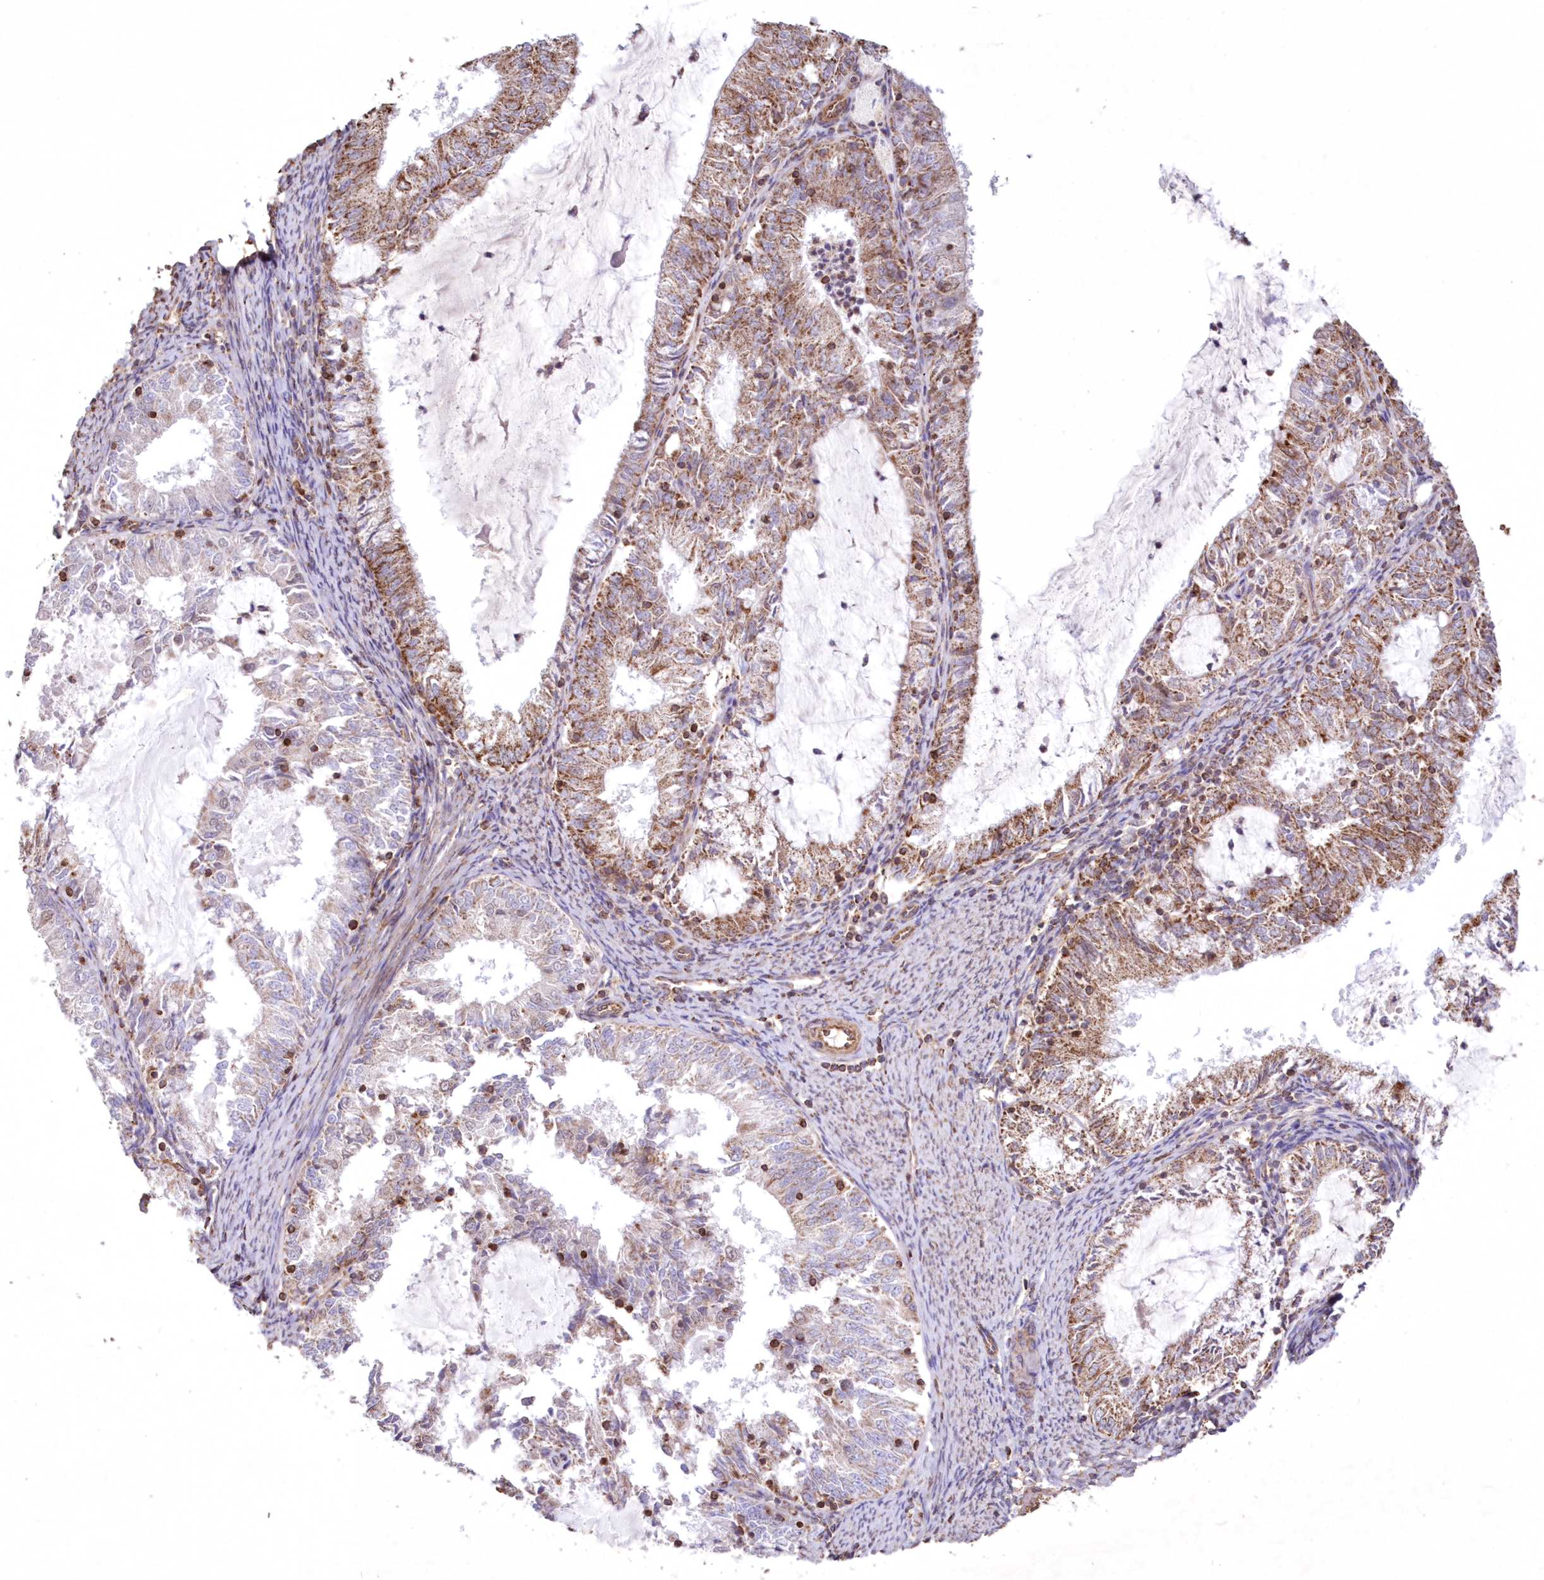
{"staining": {"intensity": "moderate", "quantity": "<25%", "location": "cytoplasmic/membranous"}, "tissue": "endometrial cancer", "cell_type": "Tumor cells", "image_type": "cancer", "snomed": [{"axis": "morphology", "description": "Adenocarcinoma, NOS"}, {"axis": "topography", "description": "Endometrium"}], "caption": "This is a micrograph of immunohistochemistry staining of endometrial adenocarcinoma, which shows moderate expression in the cytoplasmic/membranous of tumor cells.", "gene": "TMEM139", "patient": {"sex": "female", "age": 57}}